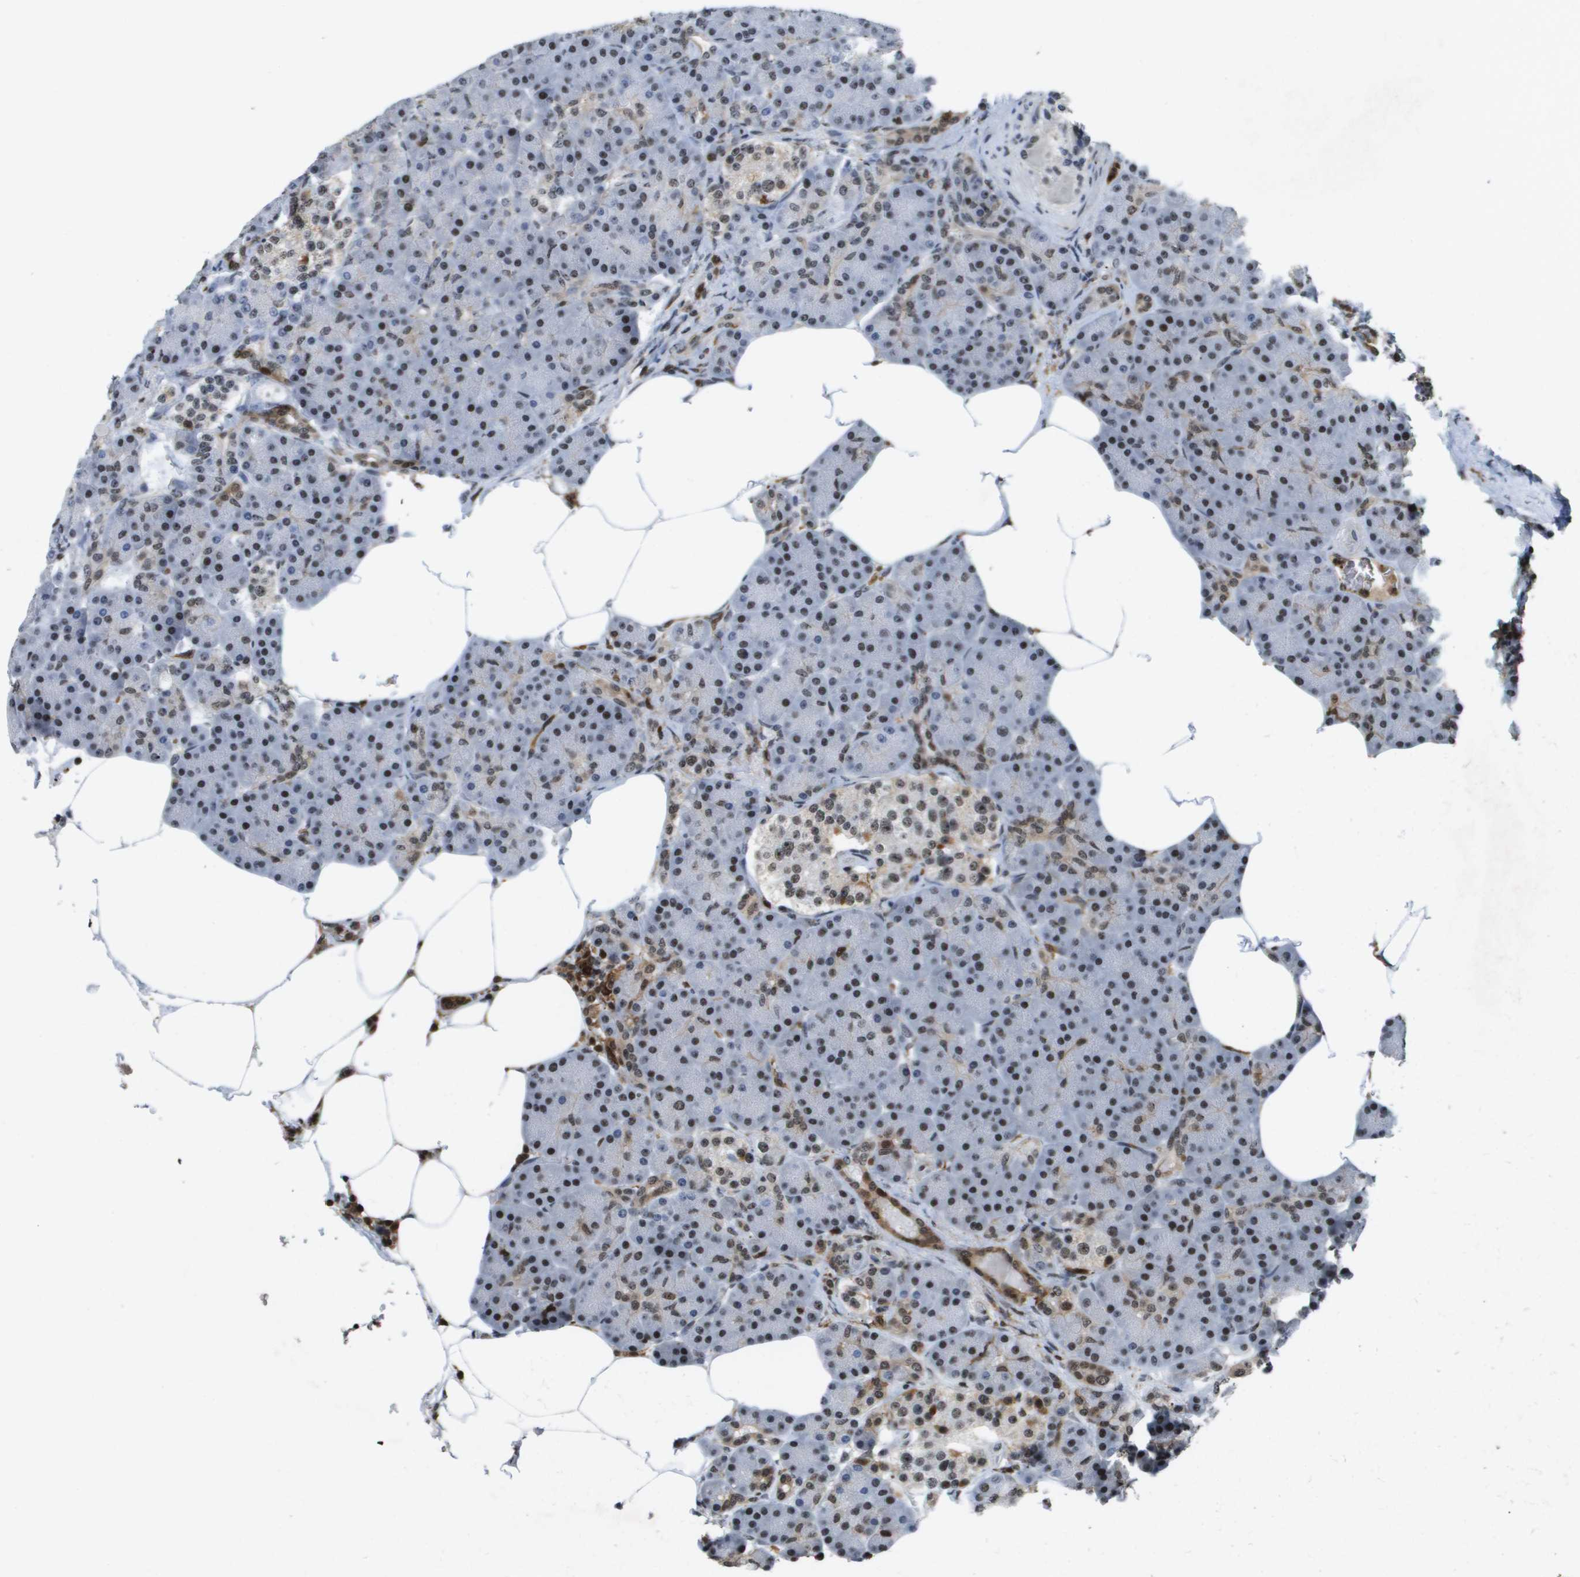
{"staining": {"intensity": "strong", "quantity": ">75%", "location": "nuclear"}, "tissue": "pancreas", "cell_type": "Exocrine glandular cells", "image_type": "normal", "snomed": [{"axis": "morphology", "description": "Normal tissue, NOS"}, {"axis": "topography", "description": "Pancreas"}], "caption": "This is a histology image of immunohistochemistry staining of benign pancreas, which shows strong expression in the nuclear of exocrine glandular cells.", "gene": "EP400", "patient": {"sex": "female", "age": 70}}